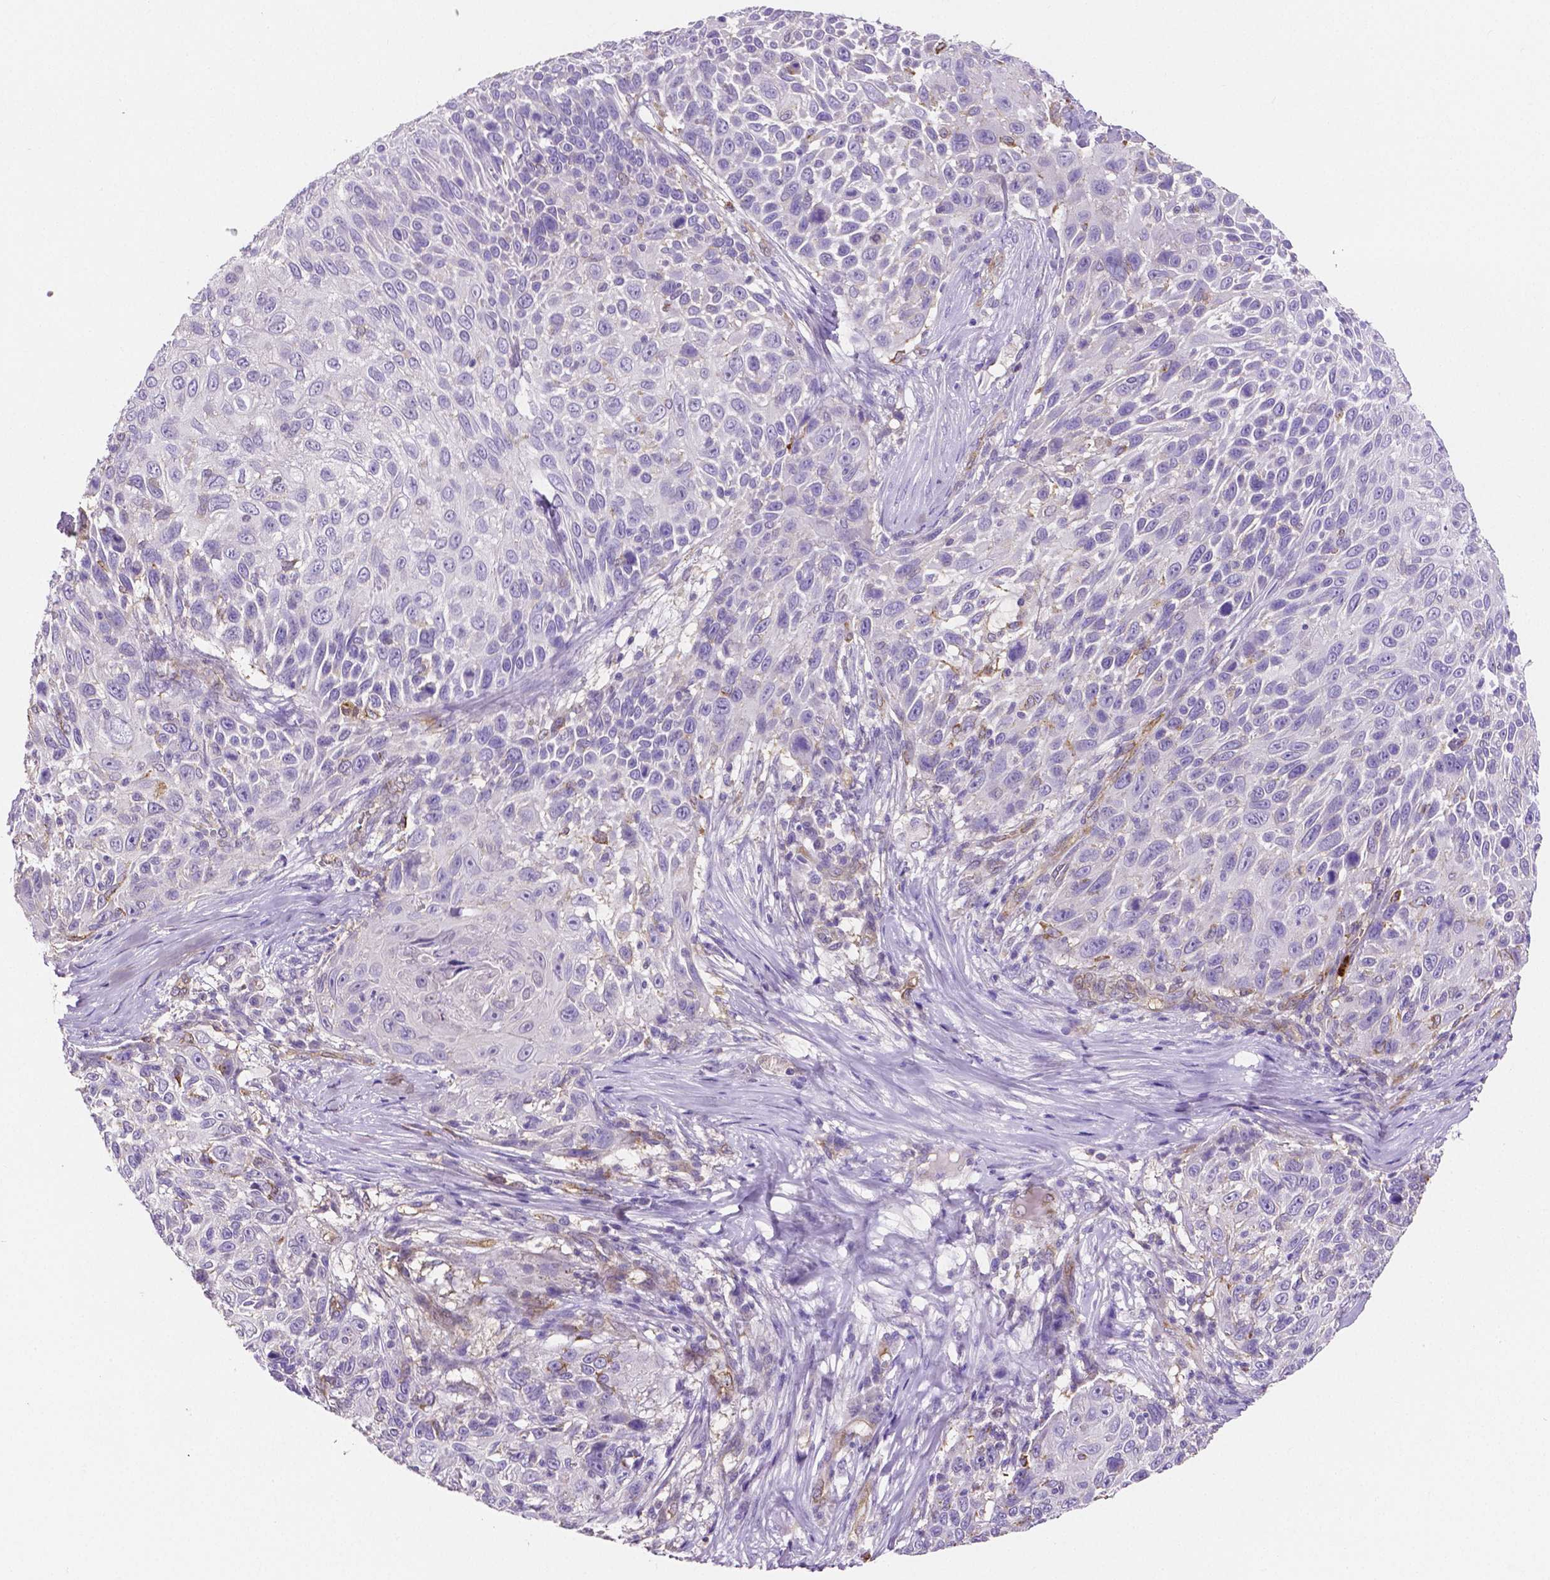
{"staining": {"intensity": "moderate", "quantity": "<25%", "location": "cytoplasmic/membranous"}, "tissue": "skin cancer", "cell_type": "Tumor cells", "image_type": "cancer", "snomed": [{"axis": "morphology", "description": "Squamous cell carcinoma, NOS"}, {"axis": "topography", "description": "Skin"}], "caption": "Approximately <25% of tumor cells in squamous cell carcinoma (skin) show moderate cytoplasmic/membranous protein positivity as visualized by brown immunohistochemical staining.", "gene": "MMP9", "patient": {"sex": "male", "age": 92}}